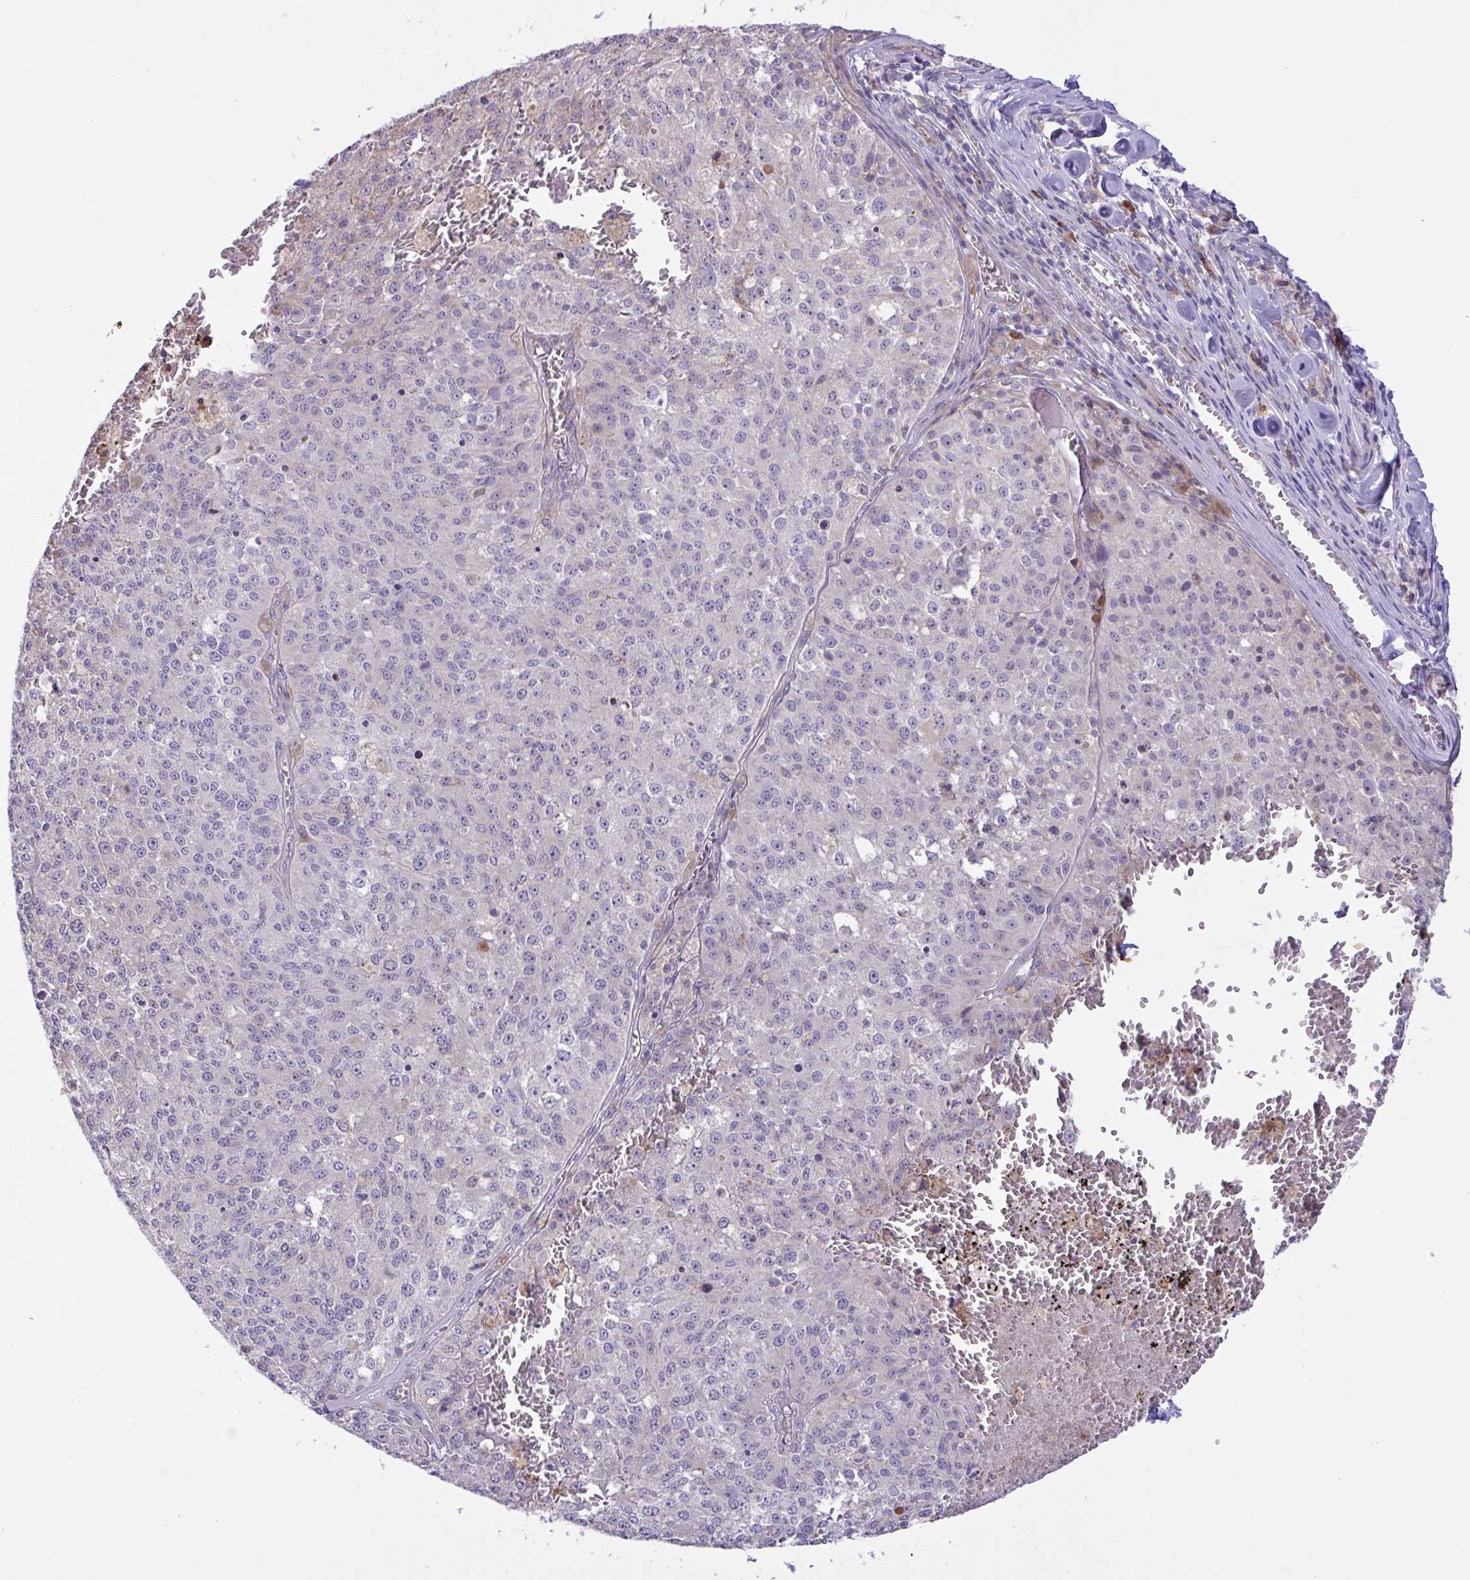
{"staining": {"intensity": "negative", "quantity": "none", "location": "none"}, "tissue": "melanoma", "cell_type": "Tumor cells", "image_type": "cancer", "snomed": [{"axis": "morphology", "description": "Malignant melanoma, Metastatic site"}, {"axis": "topography", "description": "Lymph node"}], "caption": "The micrograph displays no significant staining in tumor cells of malignant melanoma (metastatic site).", "gene": "DSC3", "patient": {"sex": "female", "age": 64}}